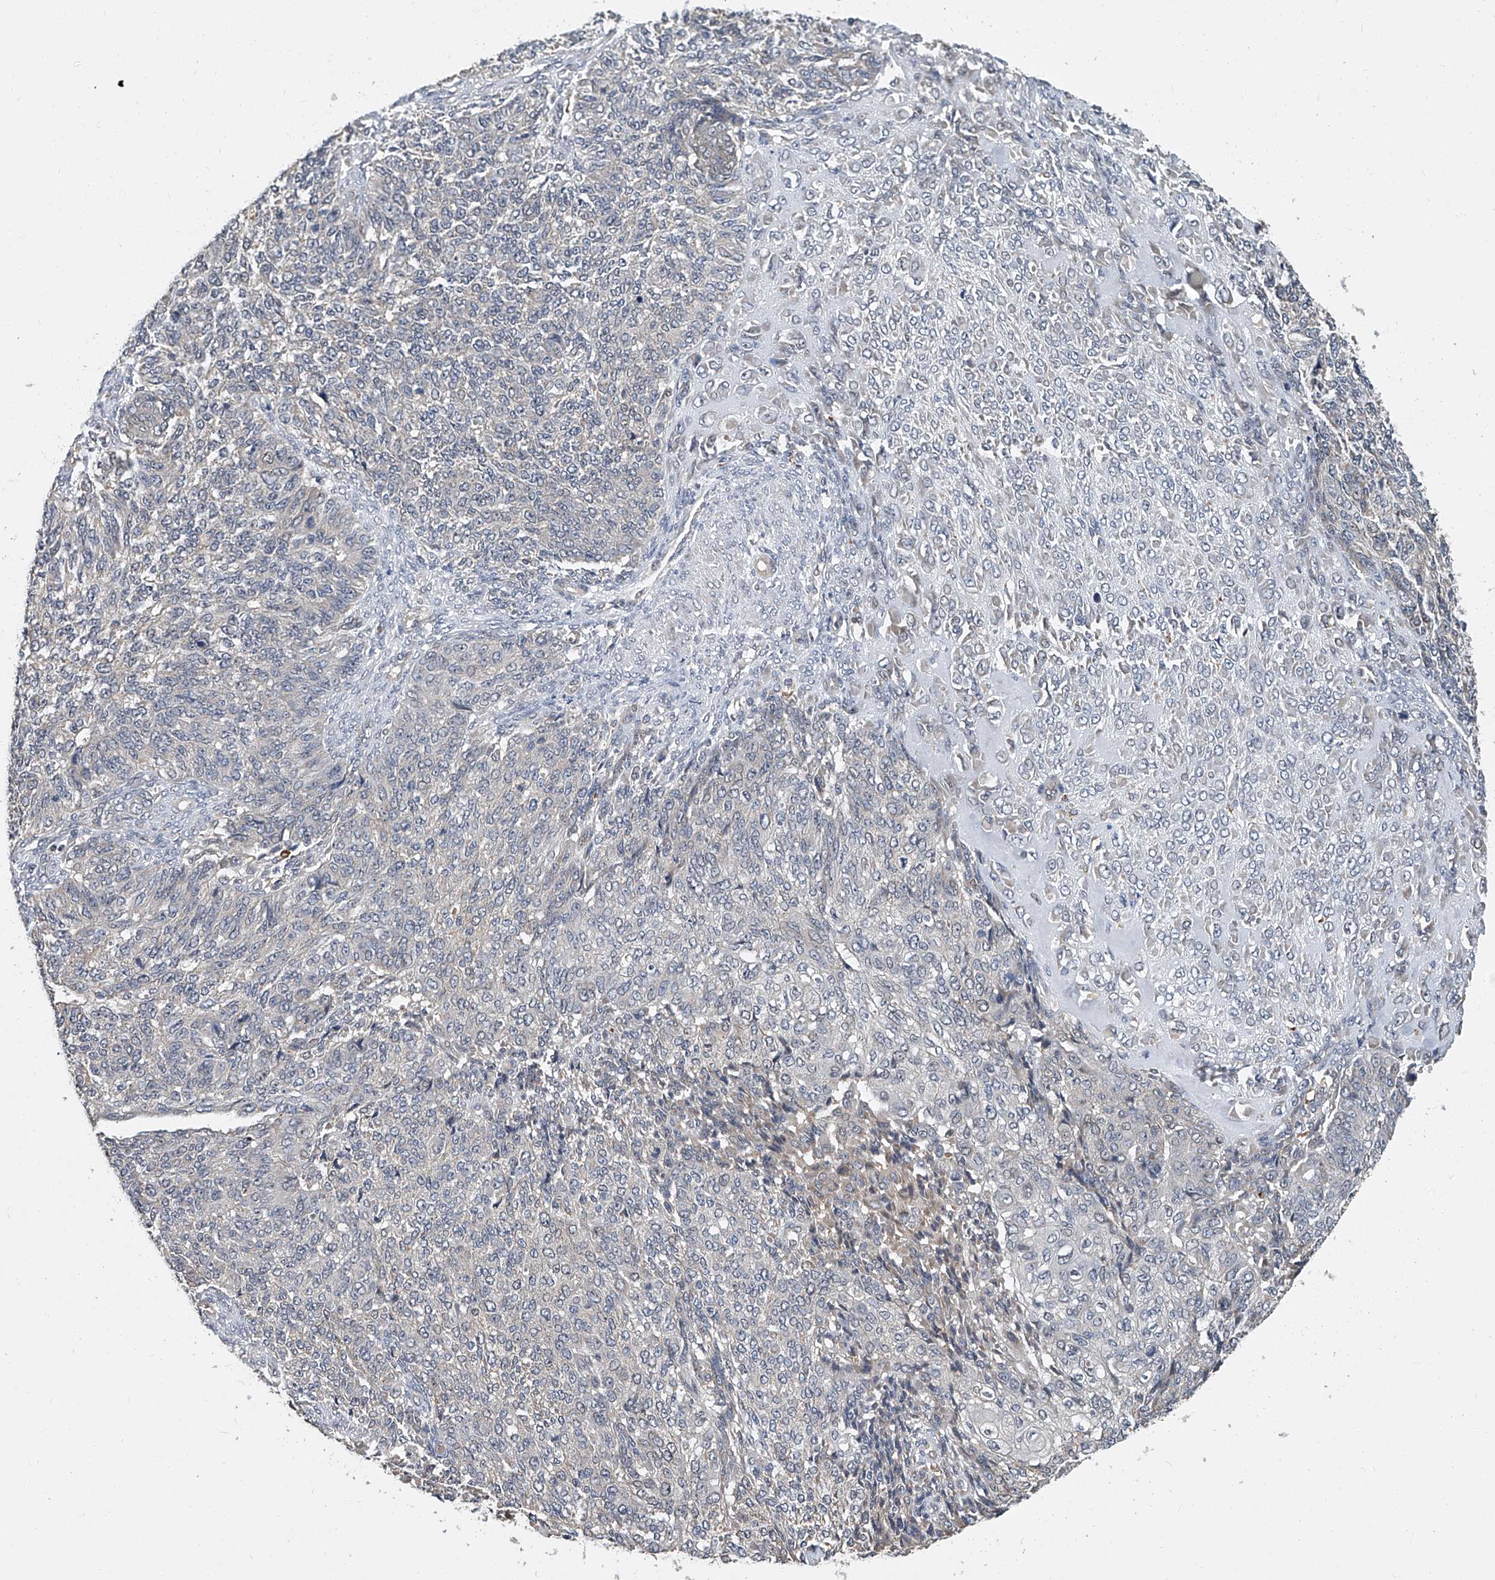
{"staining": {"intensity": "weak", "quantity": "<25%", "location": "cytoplasmic/membranous"}, "tissue": "endometrial cancer", "cell_type": "Tumor cells", "image_type": "cancer", "snomed": [{"axis": "morphology", "description": "Adenocarcinoma, NOS"}, {"axis": "topography", "description": "Endometrium"}], "caption": "High magnification brightfield microscopy of endometrial adenocarcinoma stained with DAB (3,3'-diaminobenzidine) (brown) and counterstained with hematoxylin (blue): tumor cells show no significant expression.", "gene": "JAG2", "patient": {"sex": "female", "age": 32}}